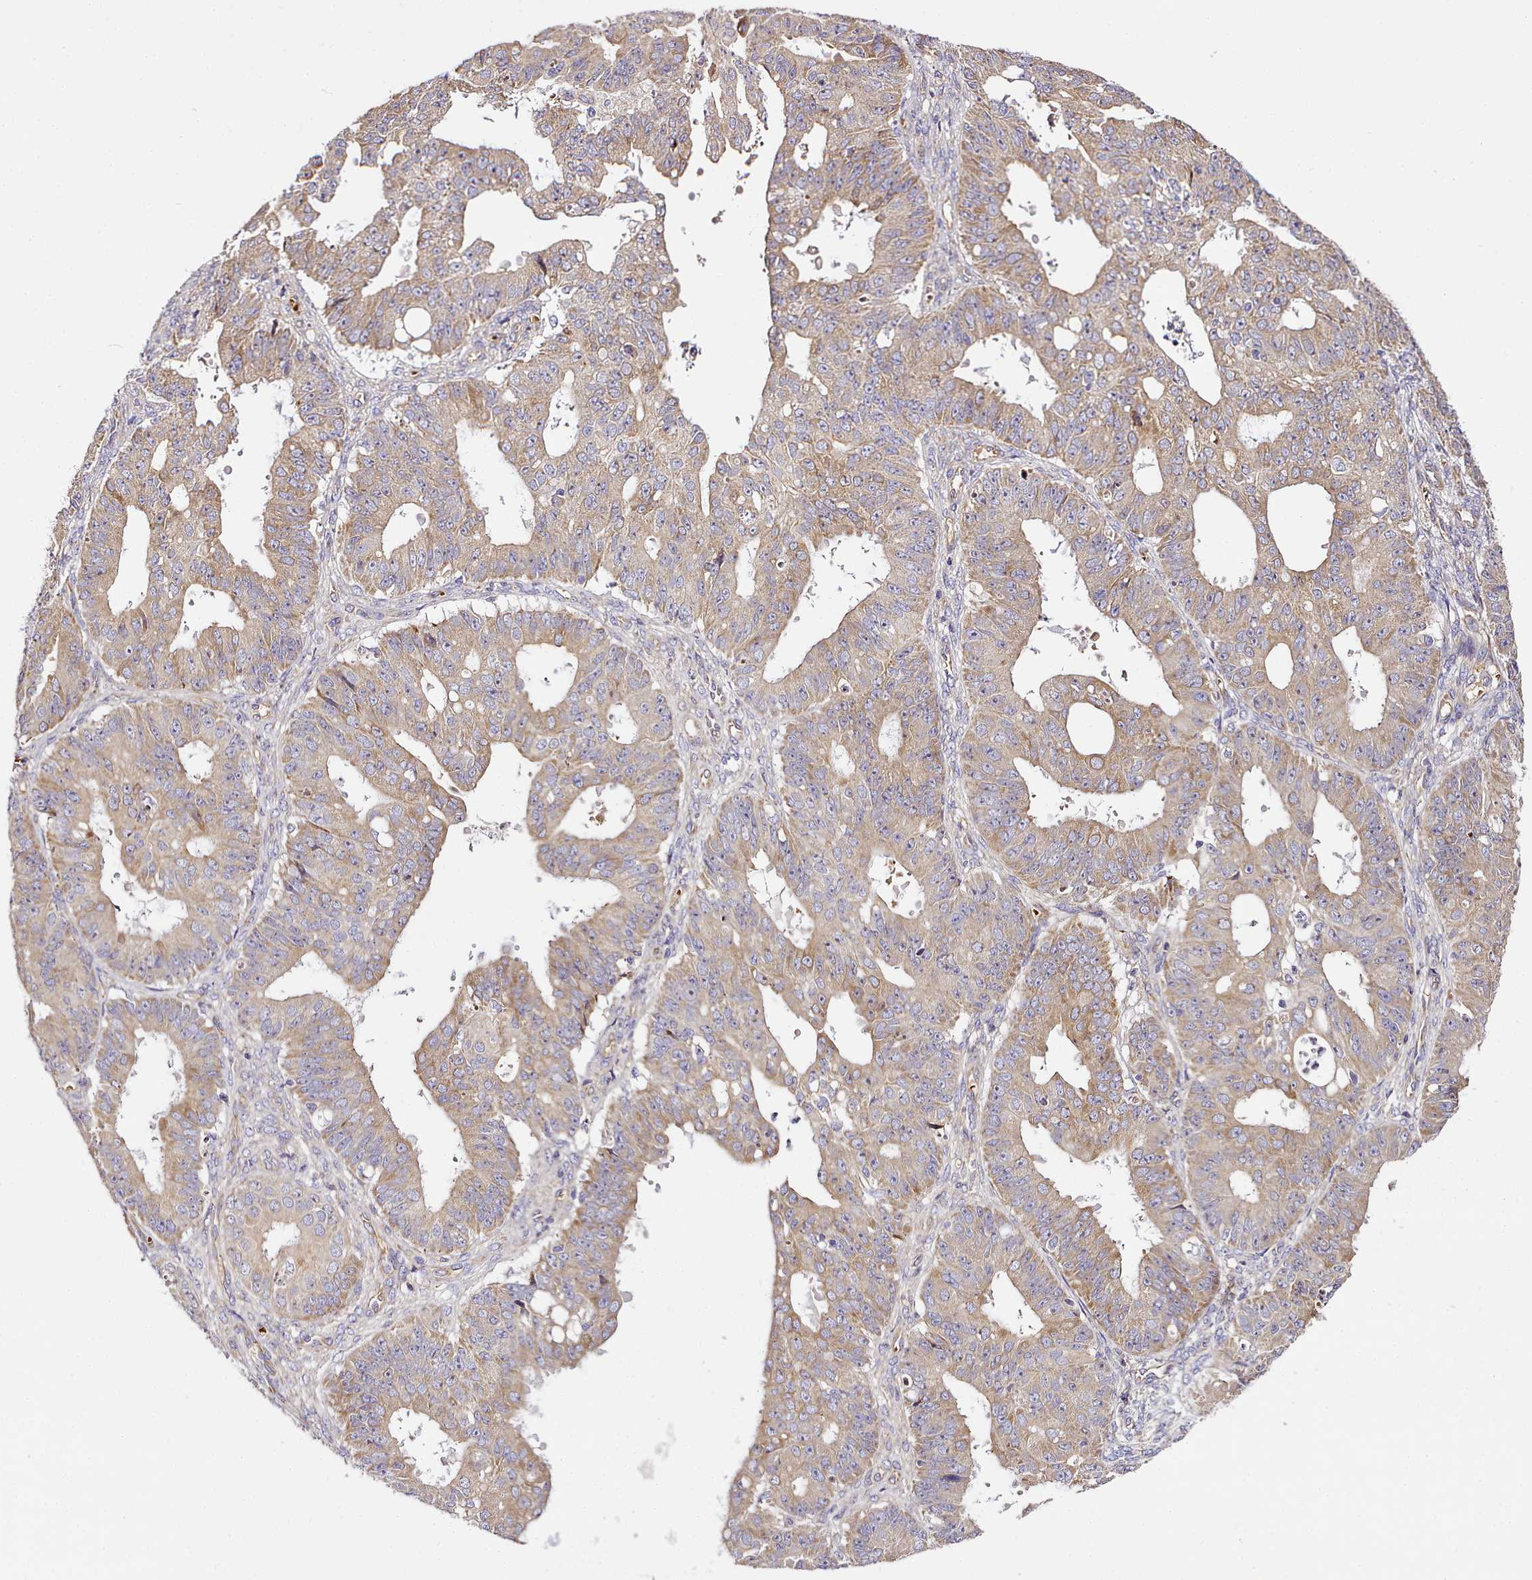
{"staining": {"intensity": "weak", "quantity": "25%-75%", "location": "cytoplasmic/membranous"}, "tissue": "ovarian cancer", "cell_type": "Tumor cells", "image_type": "cancer", "snomed": [{"axis": "morphology", "description": "Carcinoma, endometroid"}, {"axis": "topography", "description": "Appendix"}, {"axis": "topography", "description": "Ovary"}], "caption": "Protein expression analysis of human ovarian endometroid carcinoma reveals weak cytoplasmic/membranous staining in about 25%-75% of tumor cells.", "gene": "NBPF1", "patient": {"sex": "female", "age": 42}}